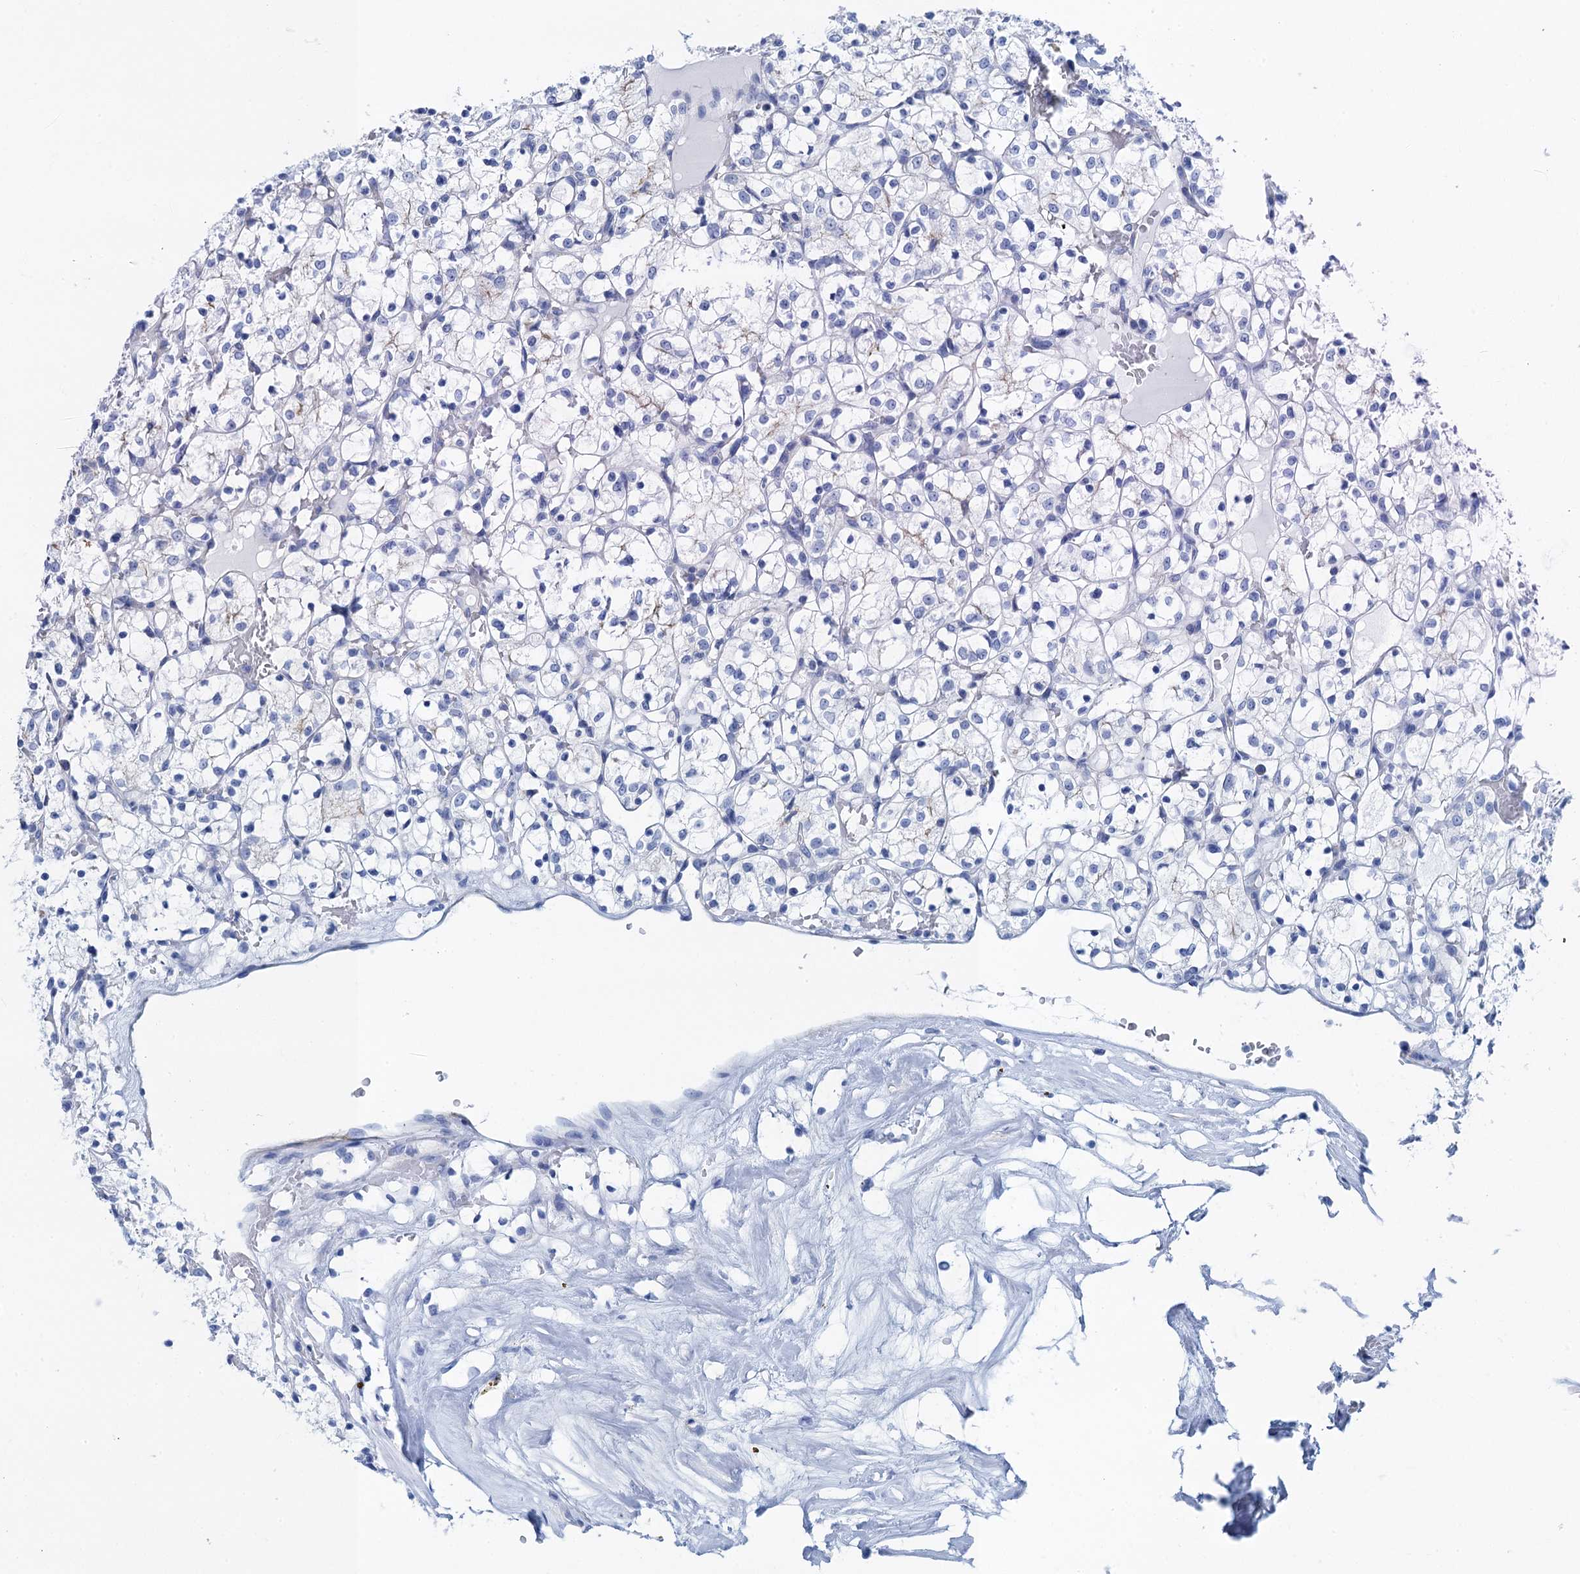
{"staining": {"intensity": "negative", "quantity": "none", "location": "none"}, "tissue": "renal cancer", "cell_type": "Tumor cells", "image_type": "cancer", "snomed": [{"axis": "morphology", "description": "Adenocarcinoma, NOS"}, {"axis": "topography", "description": "Kidney"}], "caption": "Adenocarcinoma (renal) stained for a protein using IHC reveals no expression tumor cells.", "gene": "CALML5", "patient": {"sex": "female", "age": 69}}